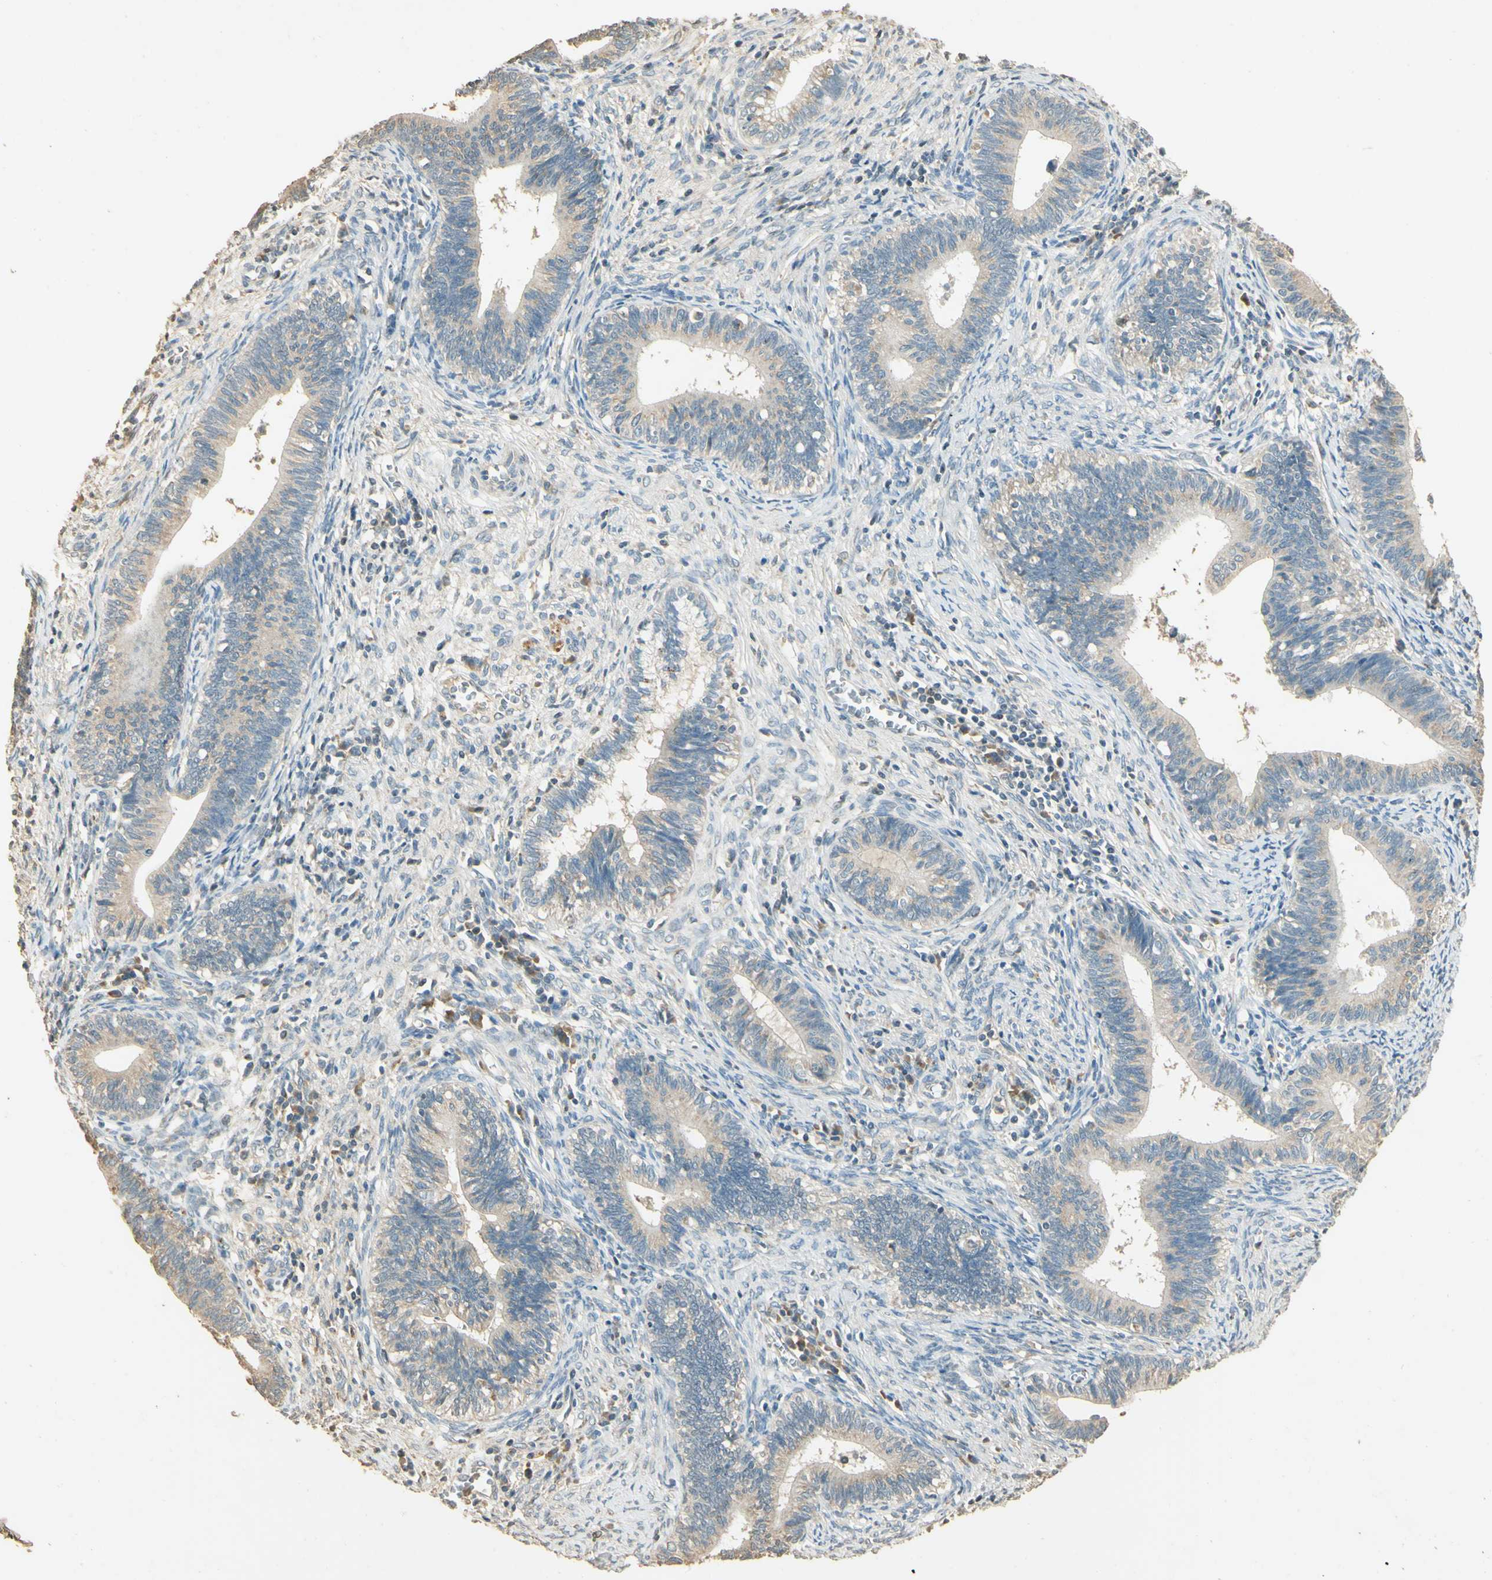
{"staining": {"intensity": "weak", "quantity": "25%-75%", "location": "cytoplasmic/membranous"}, "tissue": "cervical cancer", "cell_type": "Tumor cells", "image_type": "cancer", "snomed": [{"axis": "morphology", "description": "Adenocarcinoma, NOS"}, {"axis": "topography", "description": "Cervix"}], "caption": "Immunohistochemistry of human cervical cancer (adenocarcinoma) demonstrates low levels of weak cytoplasmic/membranous positivity in approximately 25%-75% of tumor cells.", "gene": "UXS1", "patient": {"sex": "female", "age": 44}}